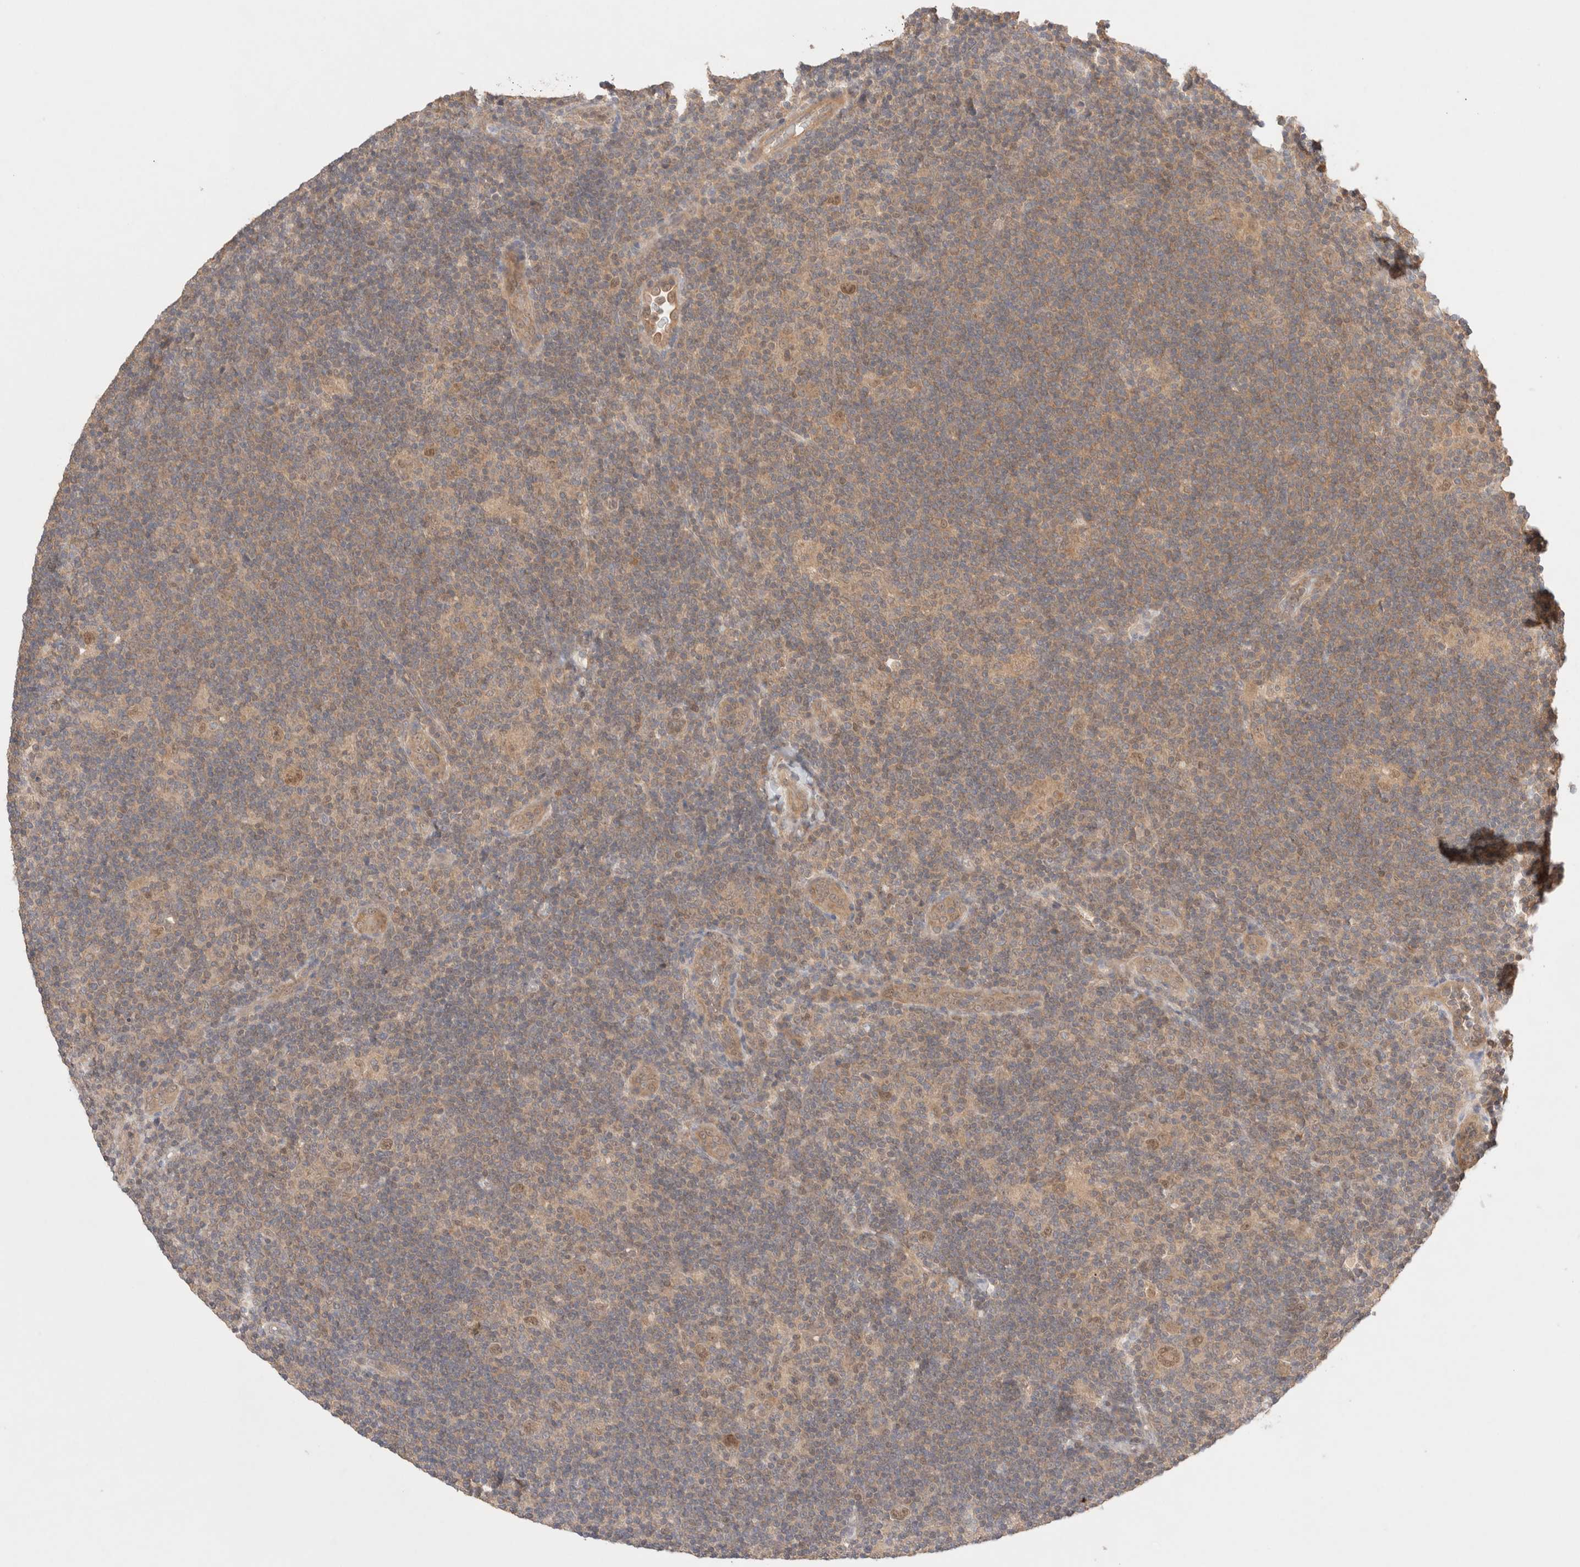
{"staining": {"intensity": "weak", "quantity": ">75%", "location": "cytoplasmic/membranous,nuclear"}, "tissue": "lymphoma", "cell_type": "Tumor cells", "image_type": "cancer", "snomed": [{"axis": "morphology", "description": "Hodgkin's disease, NOS"}, {"axis": "topography", "description": "Lymph node"}], "caption": "Approximately >75% of tumor cells in lymphoma exhibit weak cytoplasmic/membranous and nuclear protein positivity as visualized by brown immunohistochemical staining.", "gene": "CARNMT1", "patient": {"sex": "female", "age": 57}}